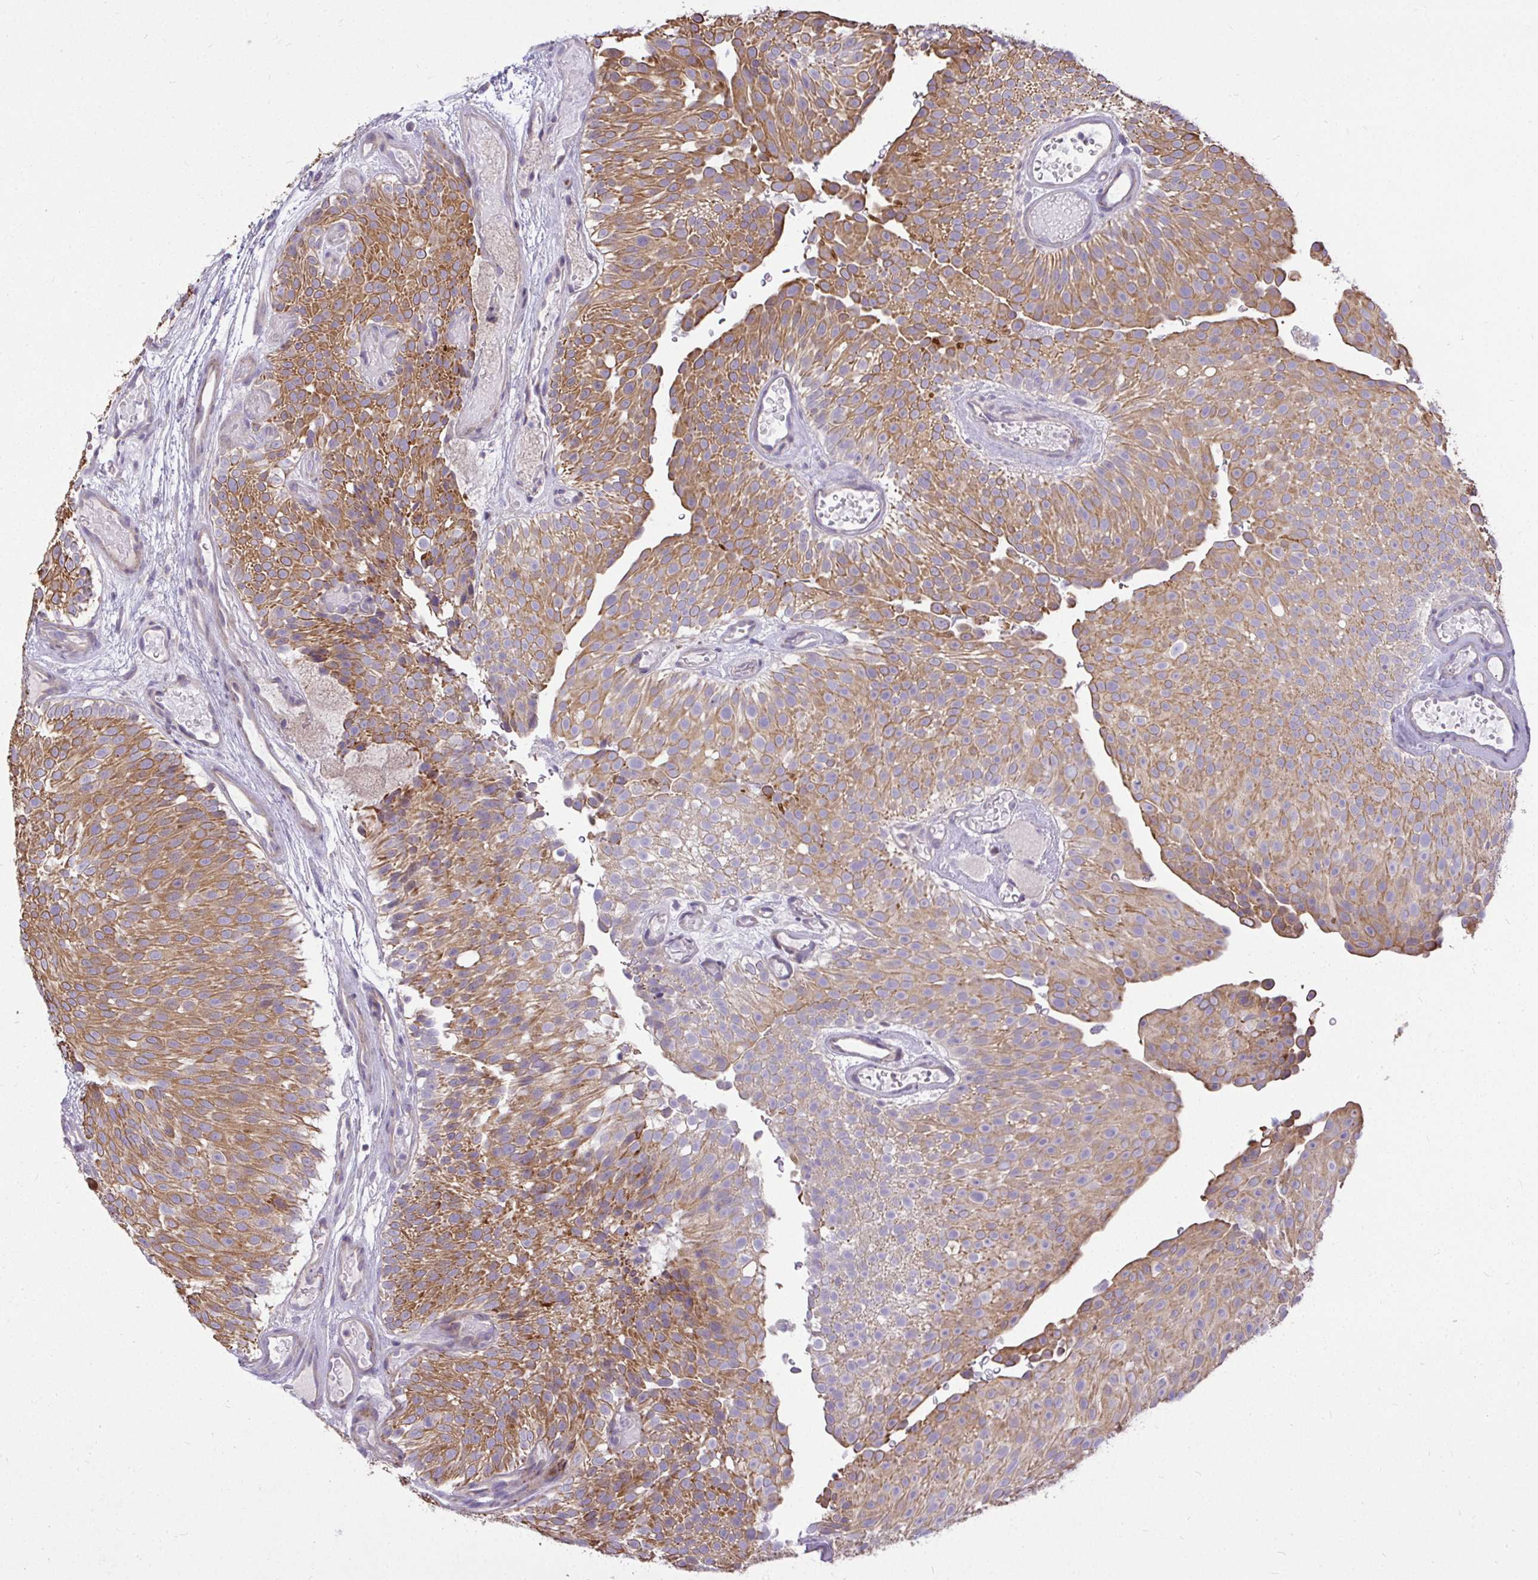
{"staining": {"intensity": "moderate", "quantity": ">75%", "location": "cytoplasmic/membranous"}, "tissue": "urothelial cancer", "cell_type": "Tumor cells", "image_type": "cancer", "snomed": [{"axis": "morphology", "description": "Urothelial carcinoma, Low grade"}, {"axis": "topography", "description": "Urinary bladder"}], "caption": "The histopathology image displays immunohistochemical staining of urothelial carcinoma (low-grade). There is moderate cytoplasmic/membranous expression is seen in approximately >75% of tumor cells.", "gene": "STRIP1", "patient": {"sex": "male", "age": 78}}